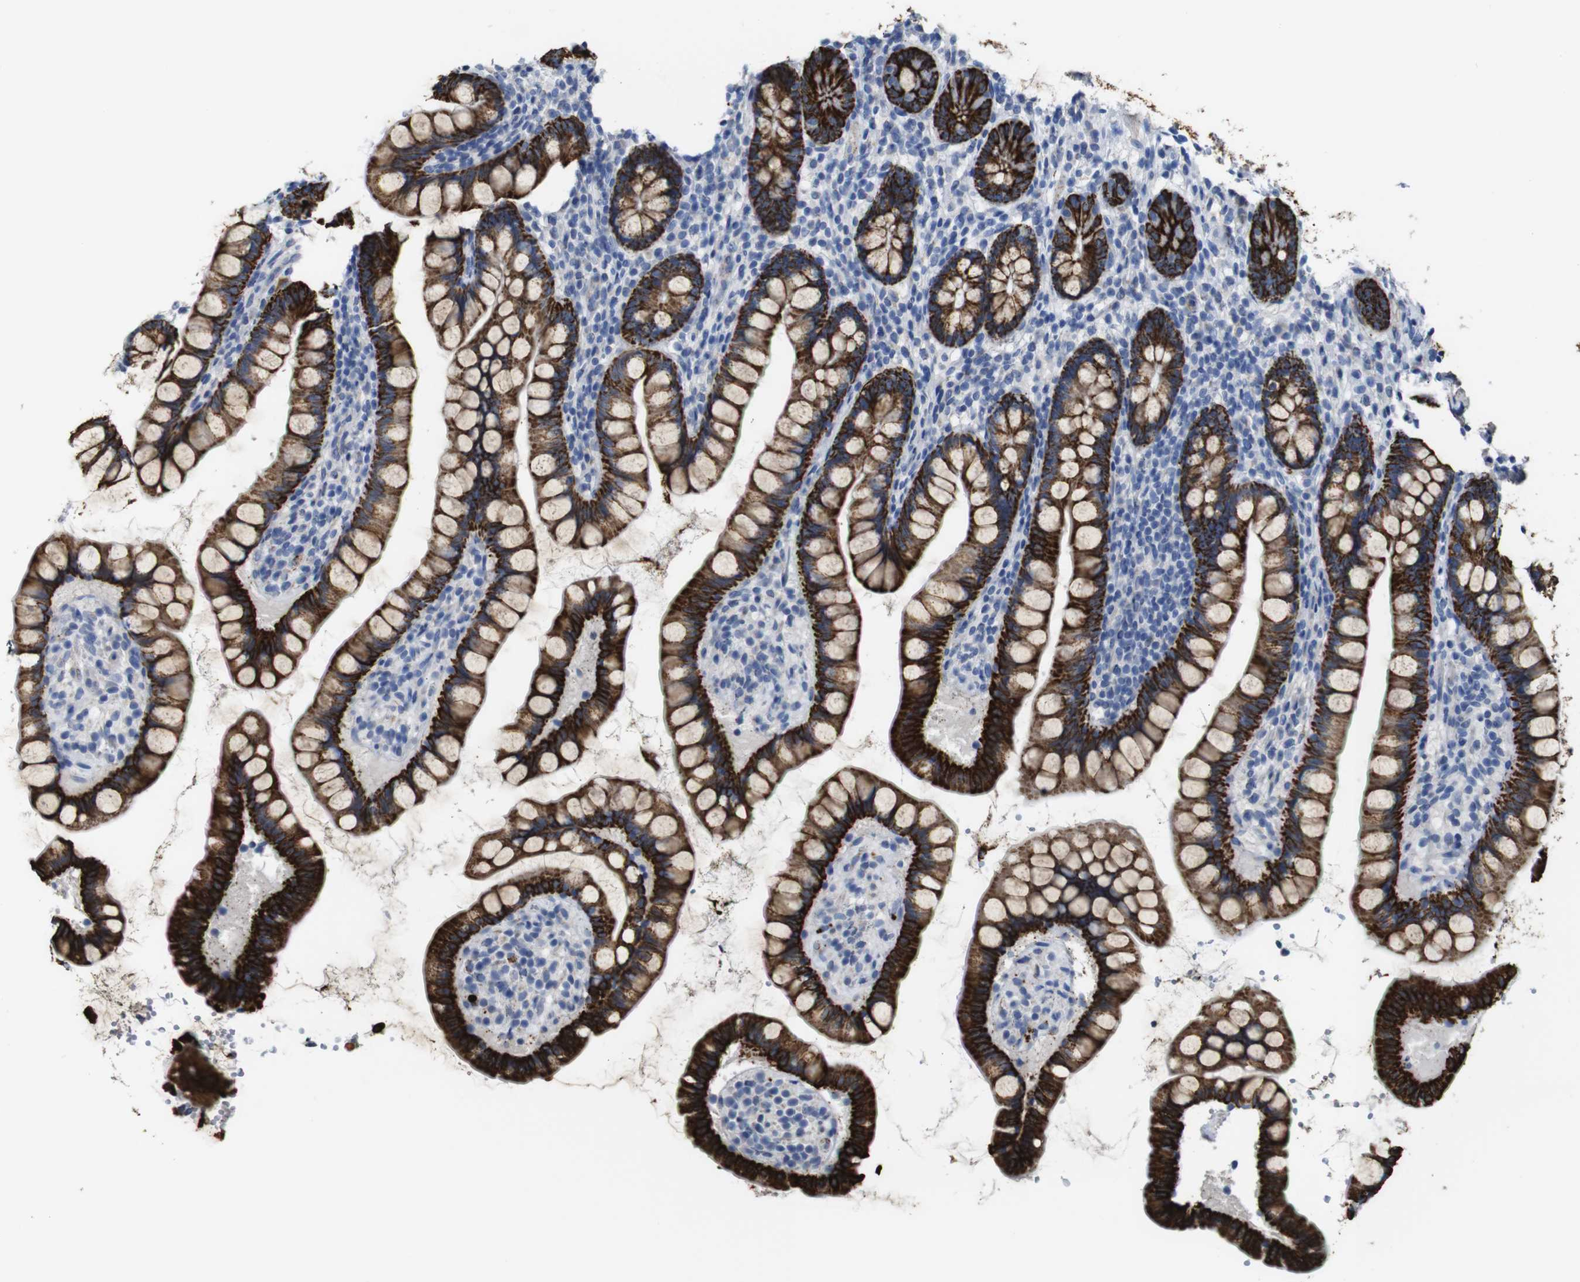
{"staining": {"intensity": "strong", "quantity": ">75%", "location": "cytoplasmic/membranous"}, "tissue": "small intestine", "cell_type": "Glandular cells", "image_type": "normal", "snomed": [{"axis": "morphology", "description": "Normal tissue, NOS"}, {"axis": "topography", "description": "Small intestine"}], "caption": "Strong cytoplasmic/membranous protein positivity is identified in about >75% of glandular cells in small intestine. (Brightfield microscopy of DAB IHC at high magnification).", "gene": "MAOA", "patient": {"sex": "female", "age": 84}}